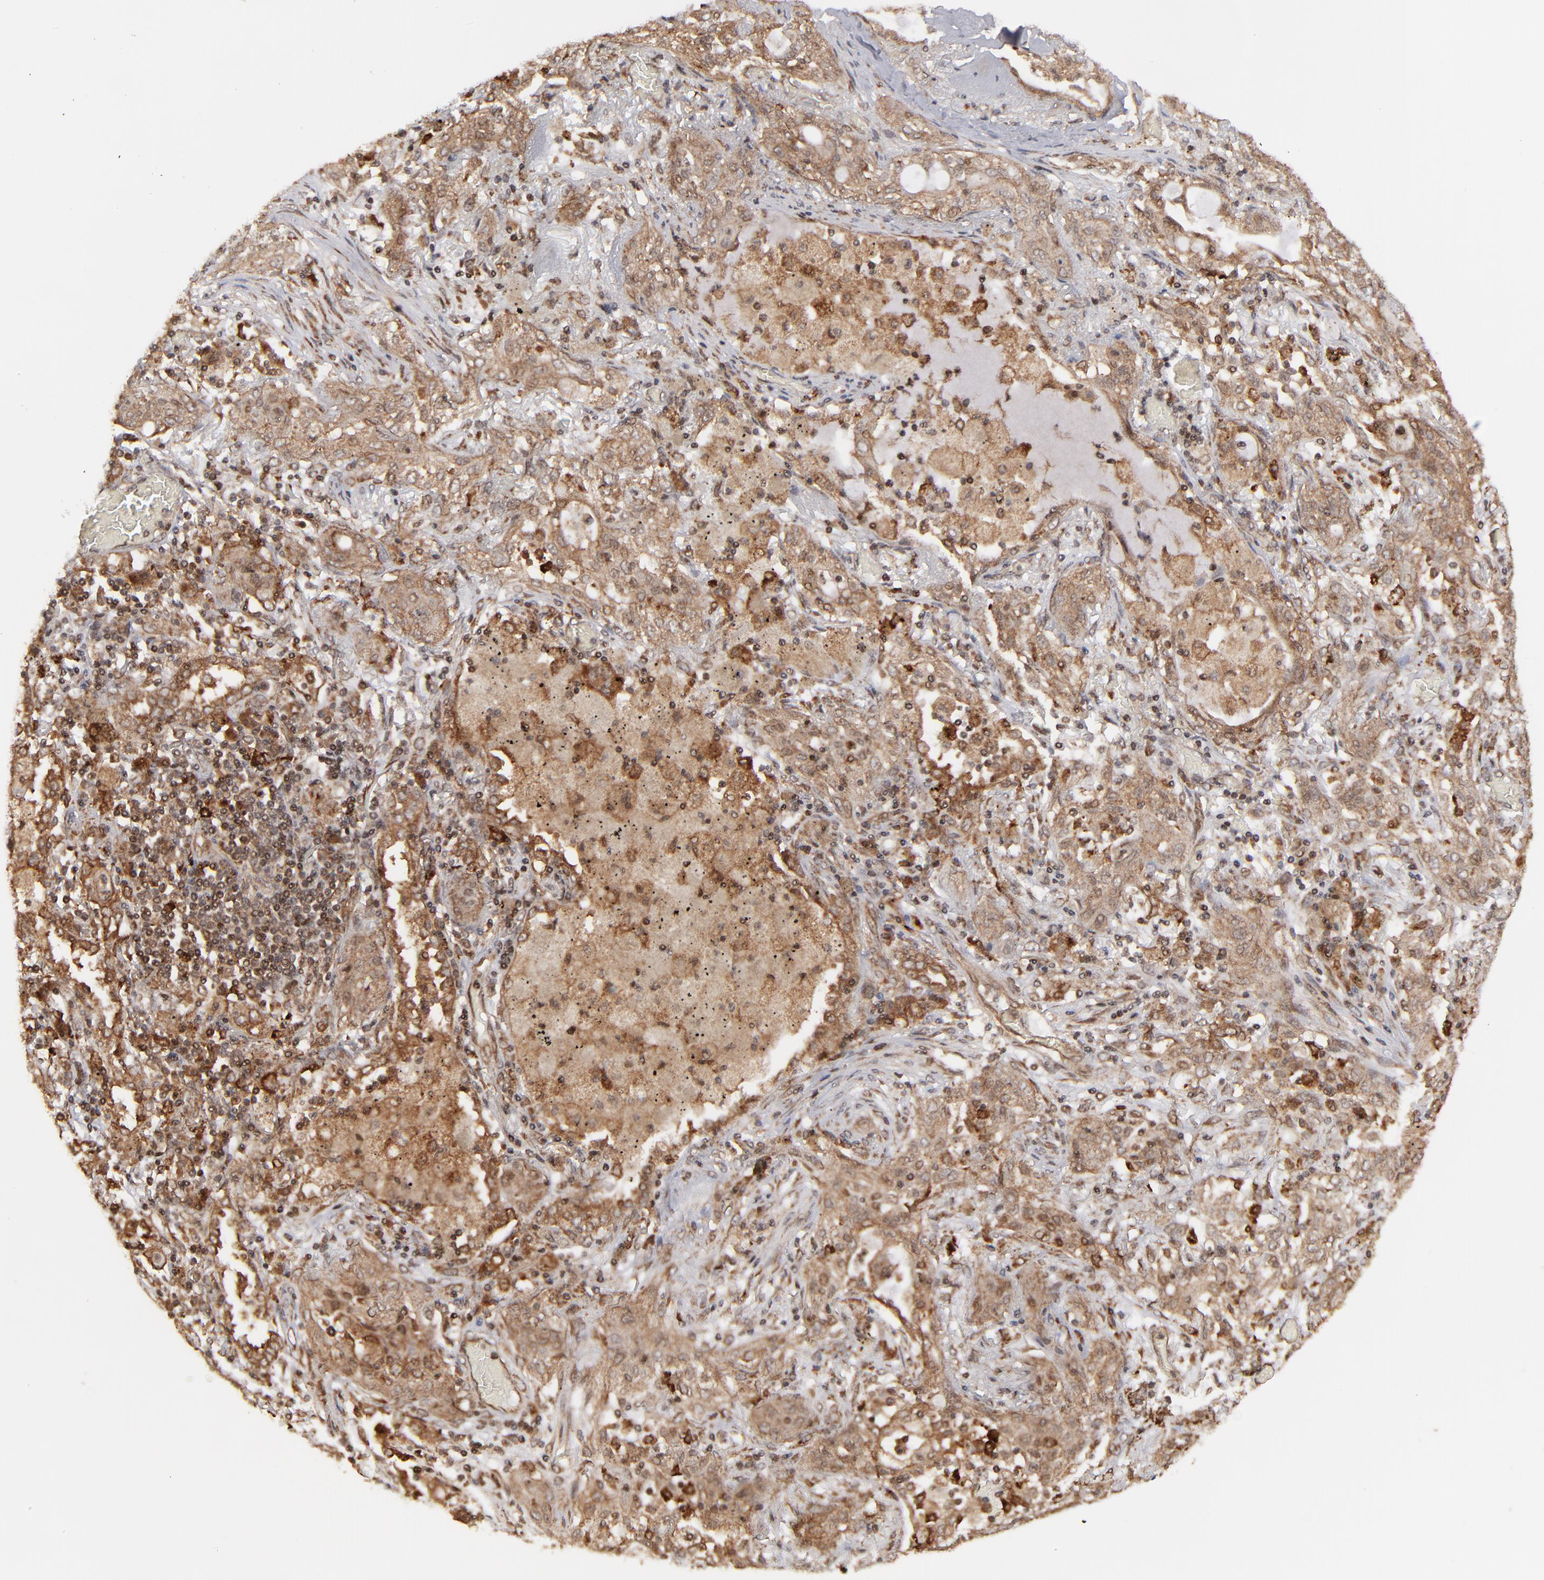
{"staining": {"intensity": "moderate", "quantity": ">75%", "location": "cytoplasmic/membranous,nuclear"}, "tissue": "lung cancer", "cell_type": "Tumor cells", "image_type": "cancer", "snomed": [{"axis": "morphology", "description": "Squamous cell carcinoma, NOS"}, {"axis": "topography", "description": "Lung"}], "caption": "Protein staining of lung cancer tissue displays moderate cytoplasmic/membranous and nuclear staining in about >75% of tumor cells.", "gene": "RGS6", "patient": {"sex": "female", "age": 47}}